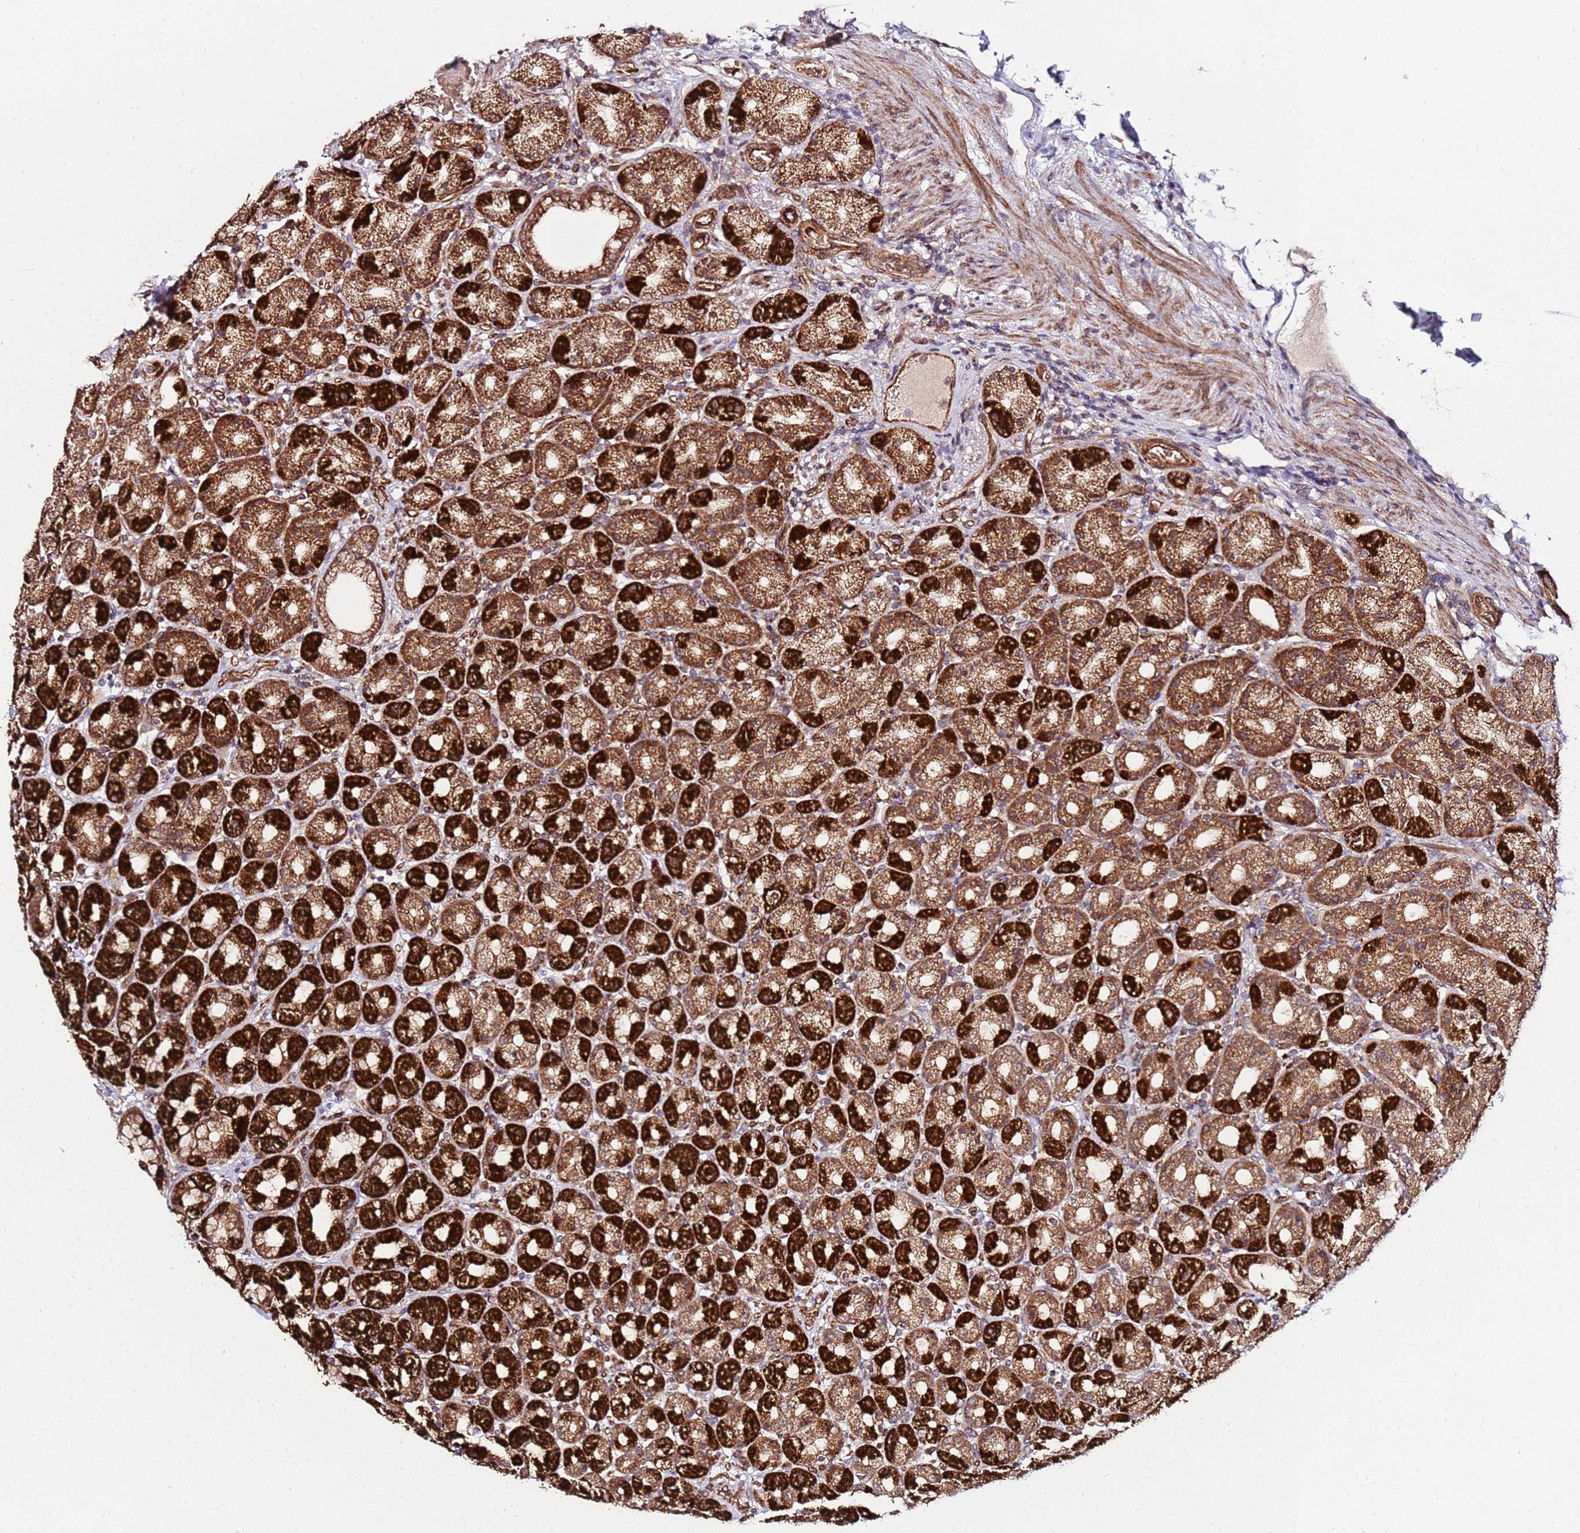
{"staining": {"intensity": "strong", "quantity": ">75%", "location": "cytoplasmic/membranous"}, "tissue": "stomach", "cell_type": "Glandular cells", "image_type": "normal", "snomed": [{"axis": "morphology", "description": "Normal tissue, NOS"}, {"axis": "topography", "description": "Stomach, upper"}], "caption": "Immunohistochemical staining of normal stomach reveals >75% levels of strong cytoplasmic/membranous protein expression in about >75% of glandular cells. The protein of interest is shown in brown color, while the nuclei are stained blue.", "gene": "TM2D2", "patient": {"sex": "male", "age": 68}}